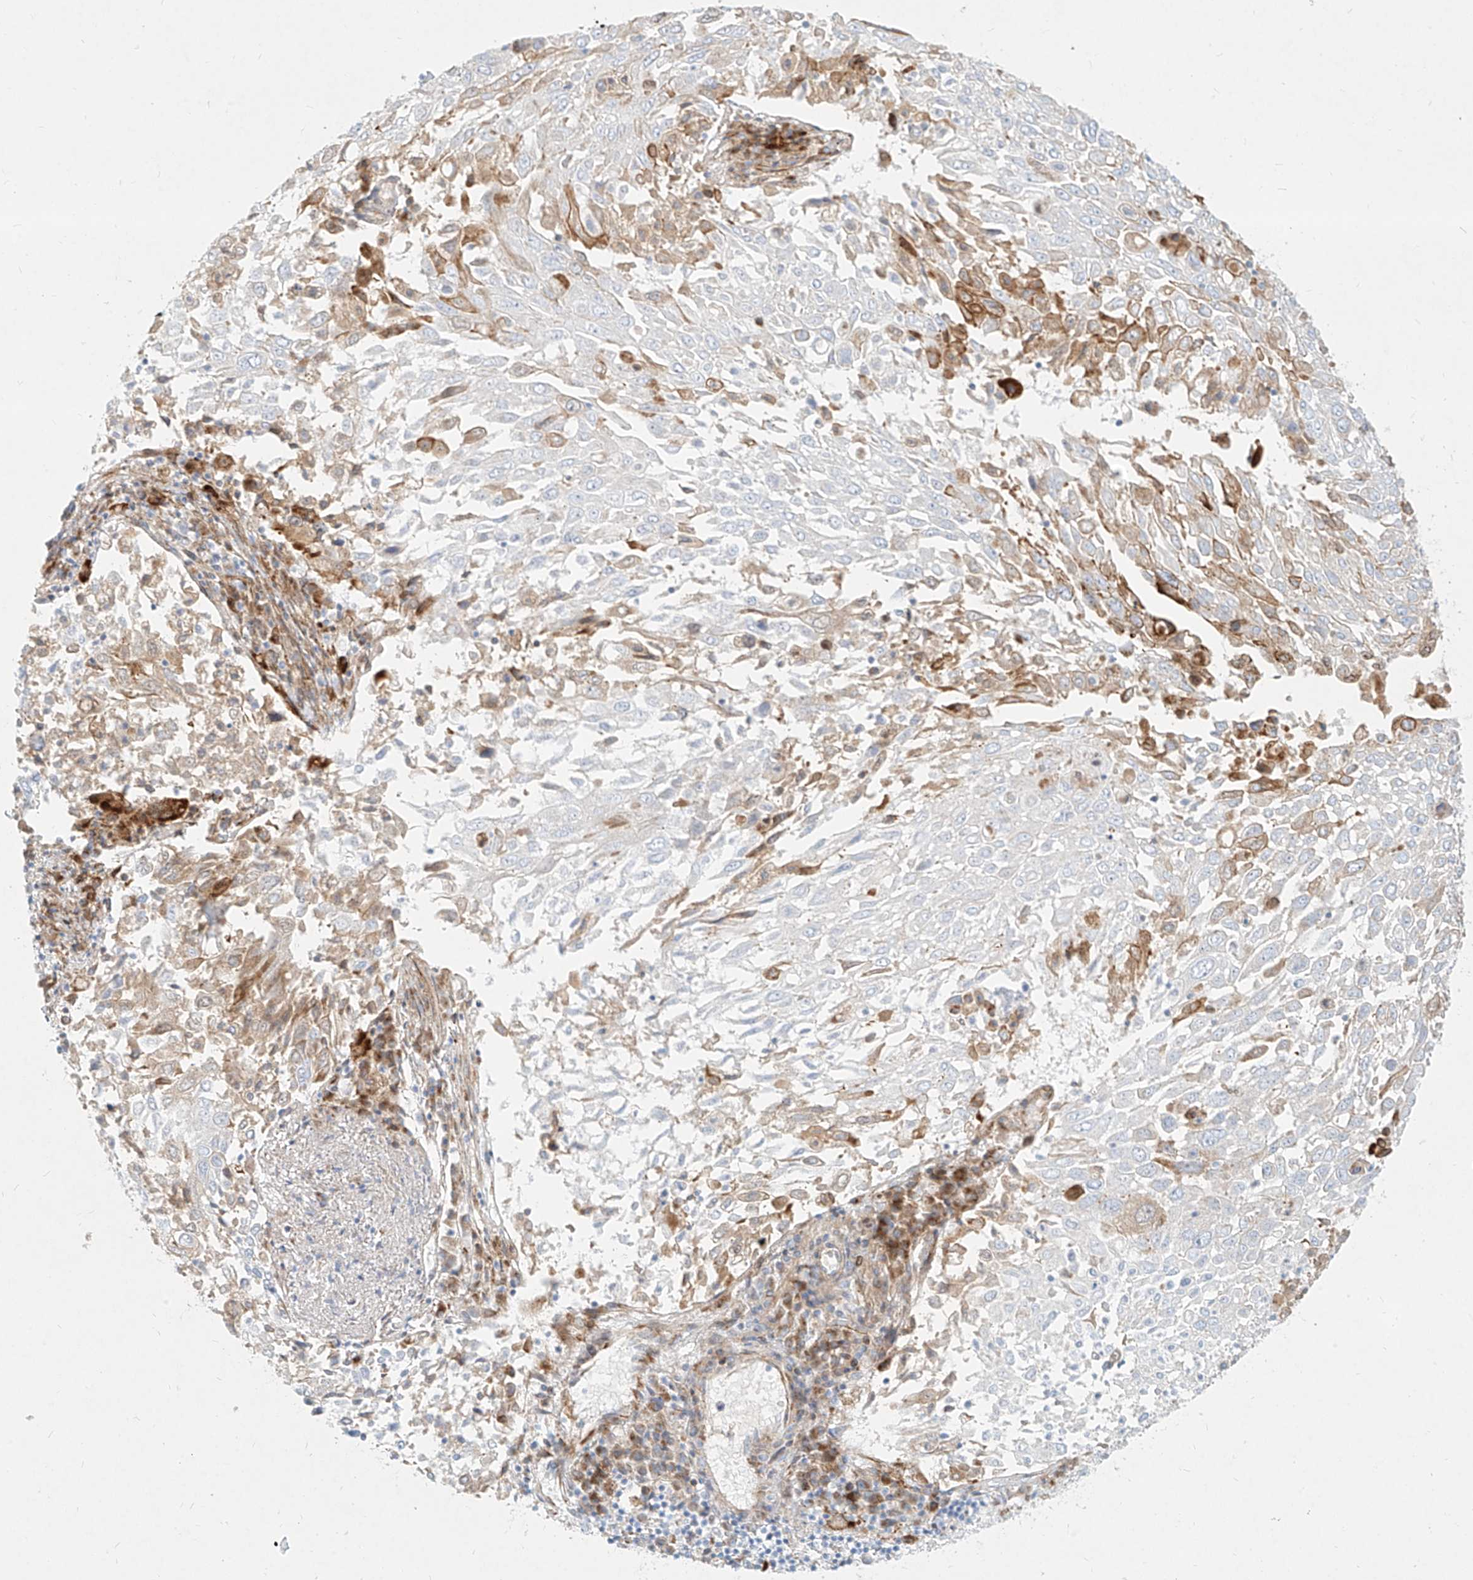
{"staining": {"intensity": "weak", "quantity": "<25%", "location": "cytoplasmic/membranous"}, "tissue": "lung cancer", "cell_type": "Tumor cells", "image_type": "cancer", "snomed": [{"axis": "morphology", "description": "Squamous cell carcinoma, NOS"}, {"axis": "topography", "description": "Lung"}], "caption": "This image is of squamous cell carcinoma (lung) stained with IHC to label a protein in brown with the nuclei are counter-stained blue. There is no positivity in tumor cells.", "gene": "MTX2", "patient": {"sex": "male", "age": 65}}